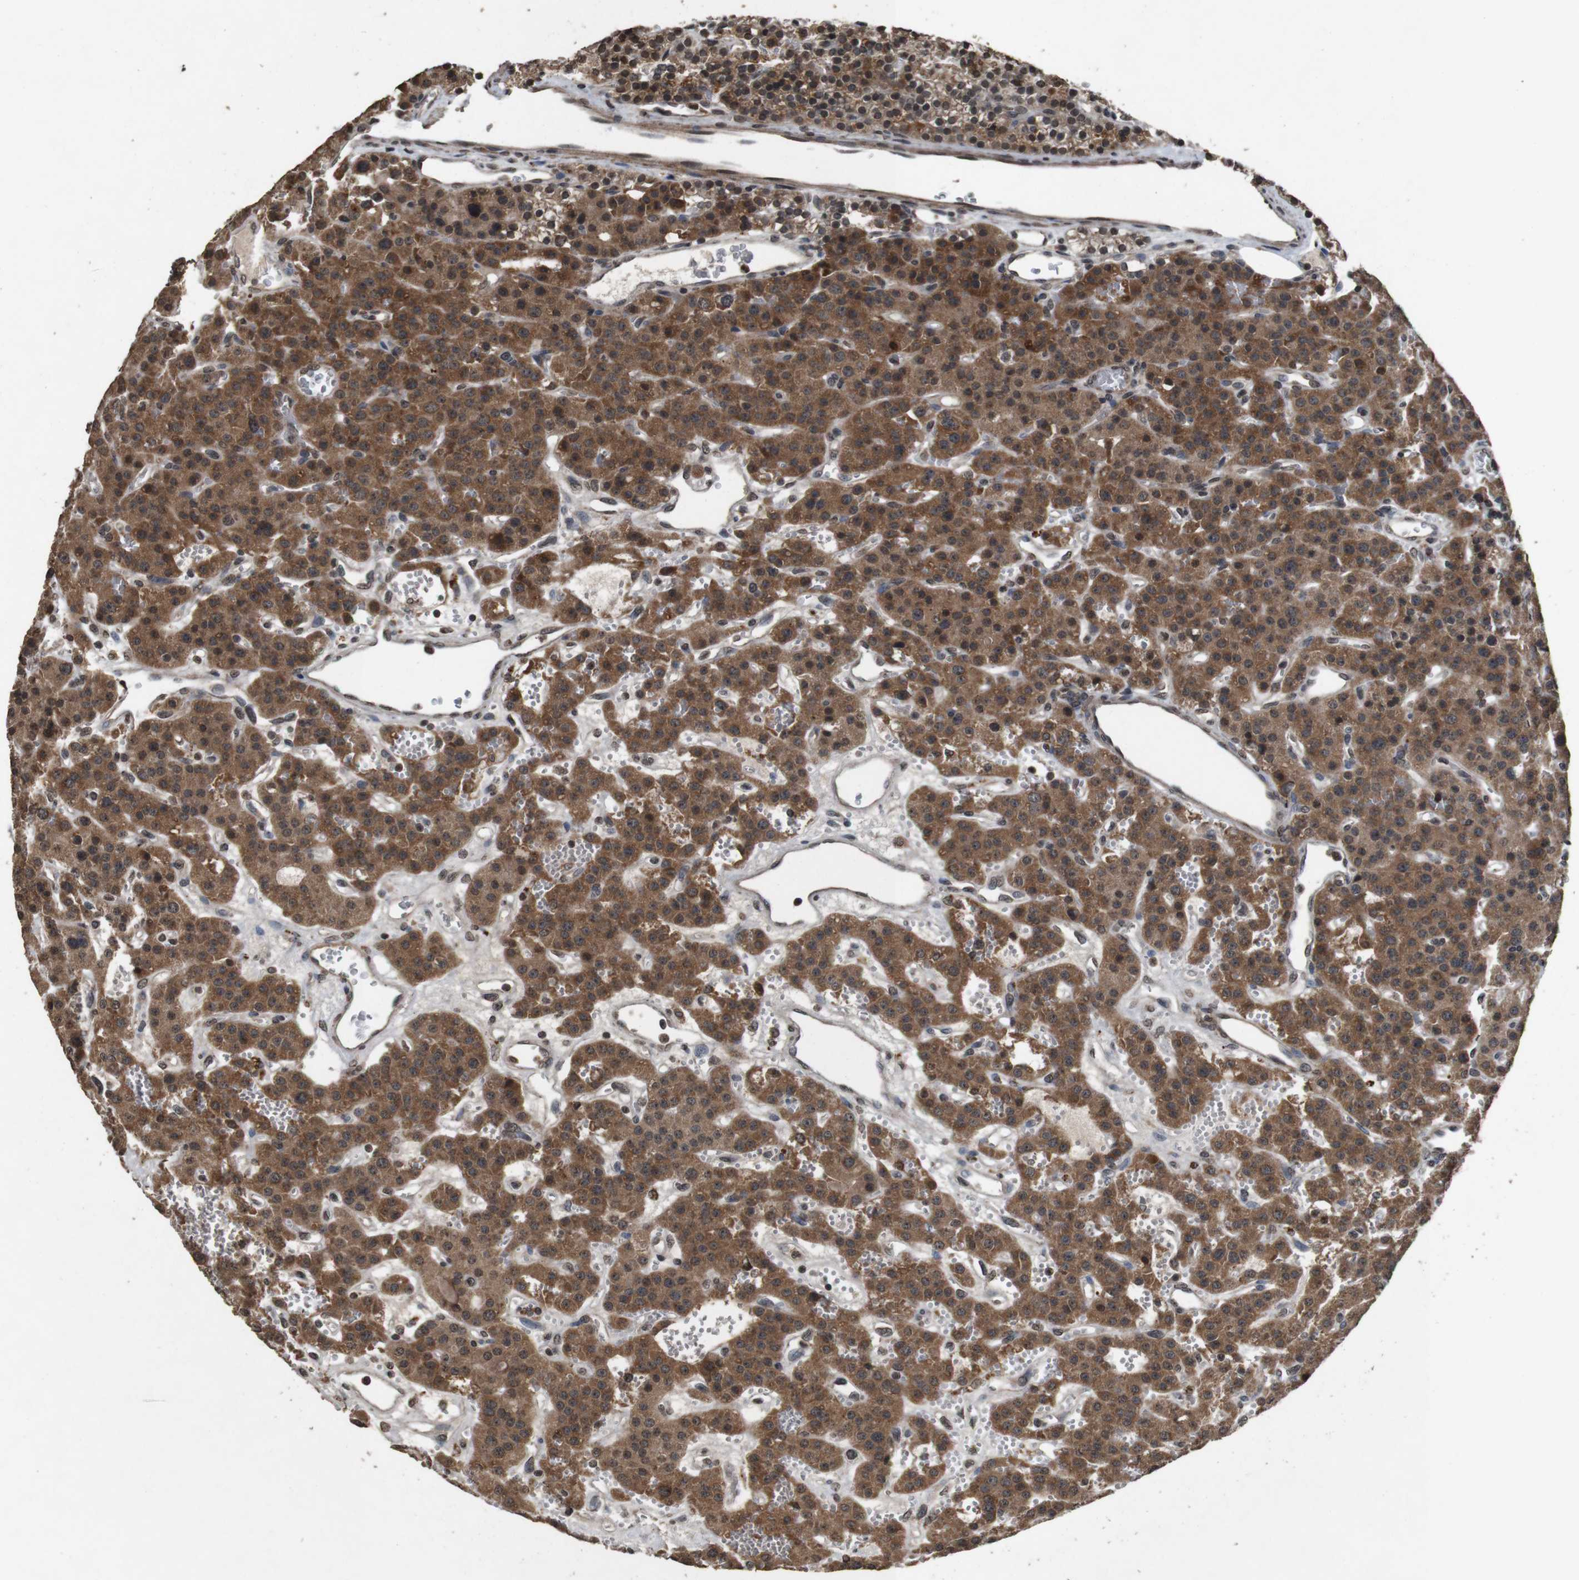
{"staining": {"intensity": "strong", "quantity": ">75%", "location": "cytoplasmic/membranous"}, "tissue": "parathyroid gland", "cell_type": "Glandular cells", "image_type": "normal", "snomed": [{"axis": "morphology", "description": "Normal tissue, NOS"}, {"axis": "morphology", "description": "Adenoma, NOS"}, {"axis": "topography", "description": "Parathyroid gland"}], "caption": "The immunohistochemical stain highlights strong cytoplasmic/membranous positivity in glandular cells of benign parathyroid gland.", "gene": "SORL1", "patient": {"sex": "female", "age": 81}}